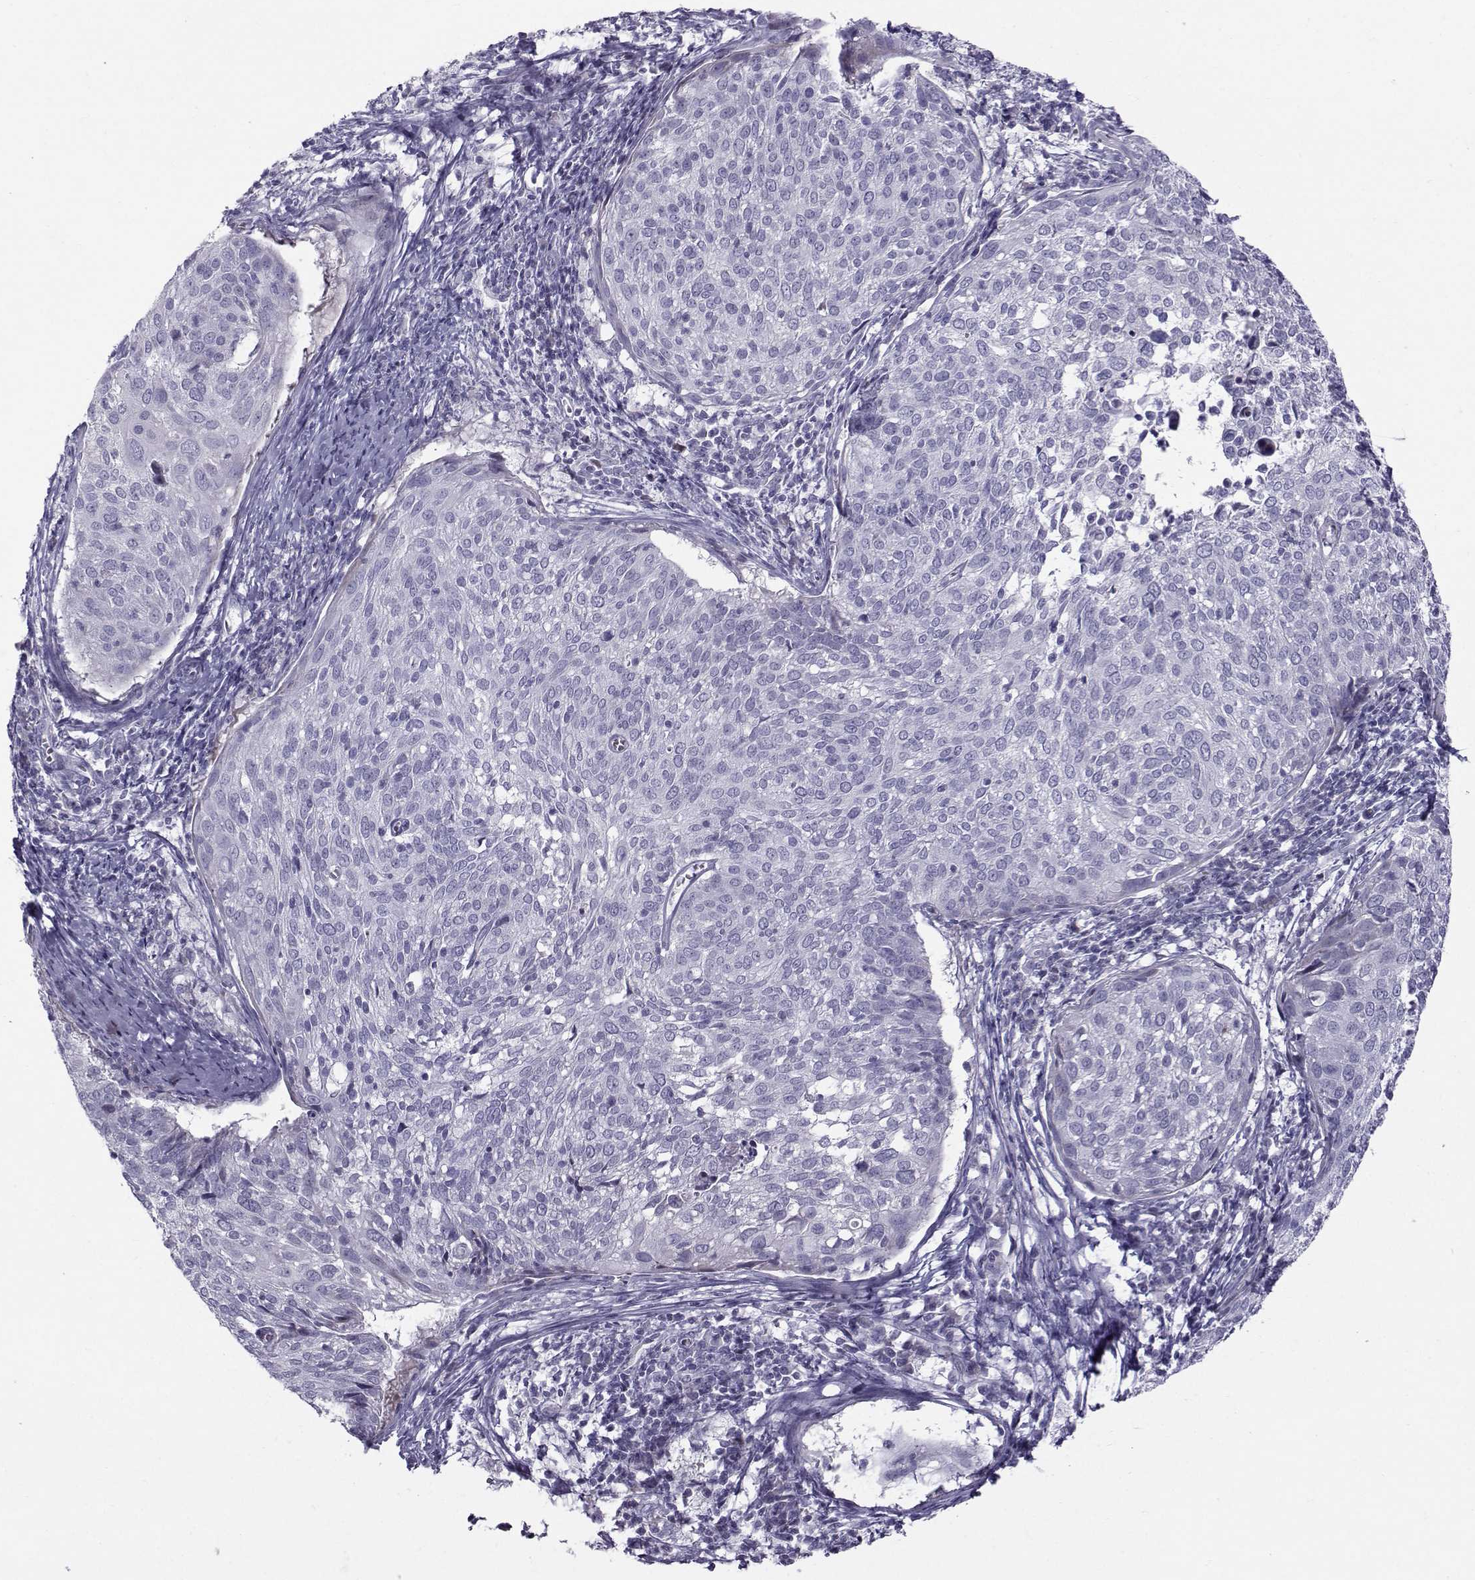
{"staining": {"intensity": "negative", "quantity": "none", "location": "none"}, "tissue": "cervical cancer", "cell_type": "Tumor cells", "image_type": "cancer", "snomed": [{"axis": "morphology", "description": "Squamous cell carcinoma, NOS"}, {"axis": "topography", "description": "Cervix"}], "caption": "Immunohistochemical staining of human cervical squamous cell carcinoma shows no significant expression in tumor cells. The staining was performed using DAB to visualize the protein expression in brown, while the nuclei were stained in blue with hematoxylin (Magnification: 20x).", "gene": "DMRT3", "patient": {"sex": "female", "age": 39}}